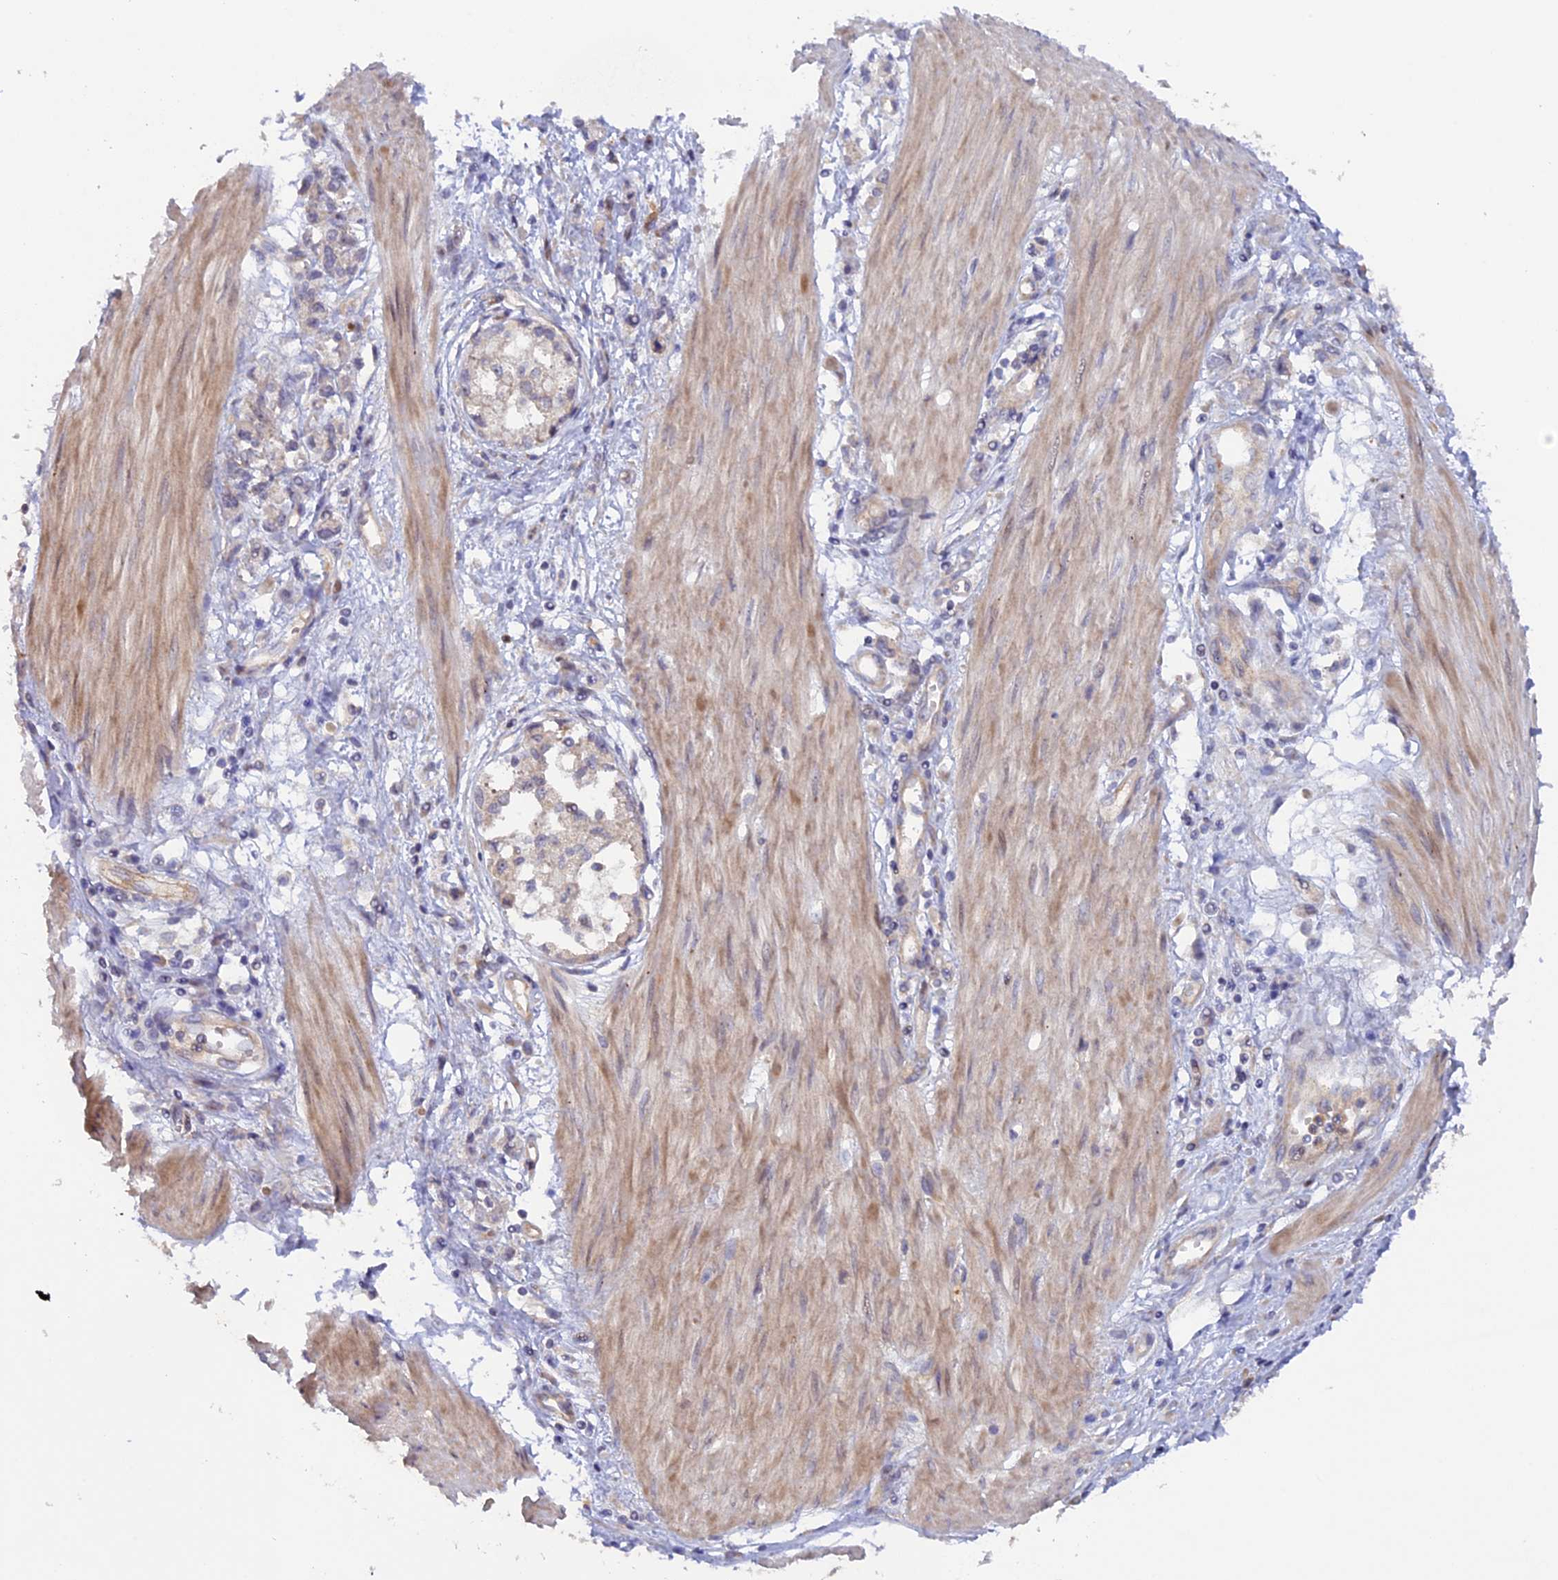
{"staining": {"intensity": "negative", "quantity": "none", "location": "none"}, "tissue": "stomach cancer", "cell_type": "Tumor cells", "image_type": "cancer", "snomed": [{"axis": "morphology", "description": "Adenocarcinoma, NOS"}, {"axis": "topography", "description": "Stomach"}], "caption": "Stomach cancer (adenocarcinoma) was stained to show a protein in brown. There is no significant expression in tumor cells.", "gene": "FERMT1", "patient": {"sex": "female", "age": 76}}